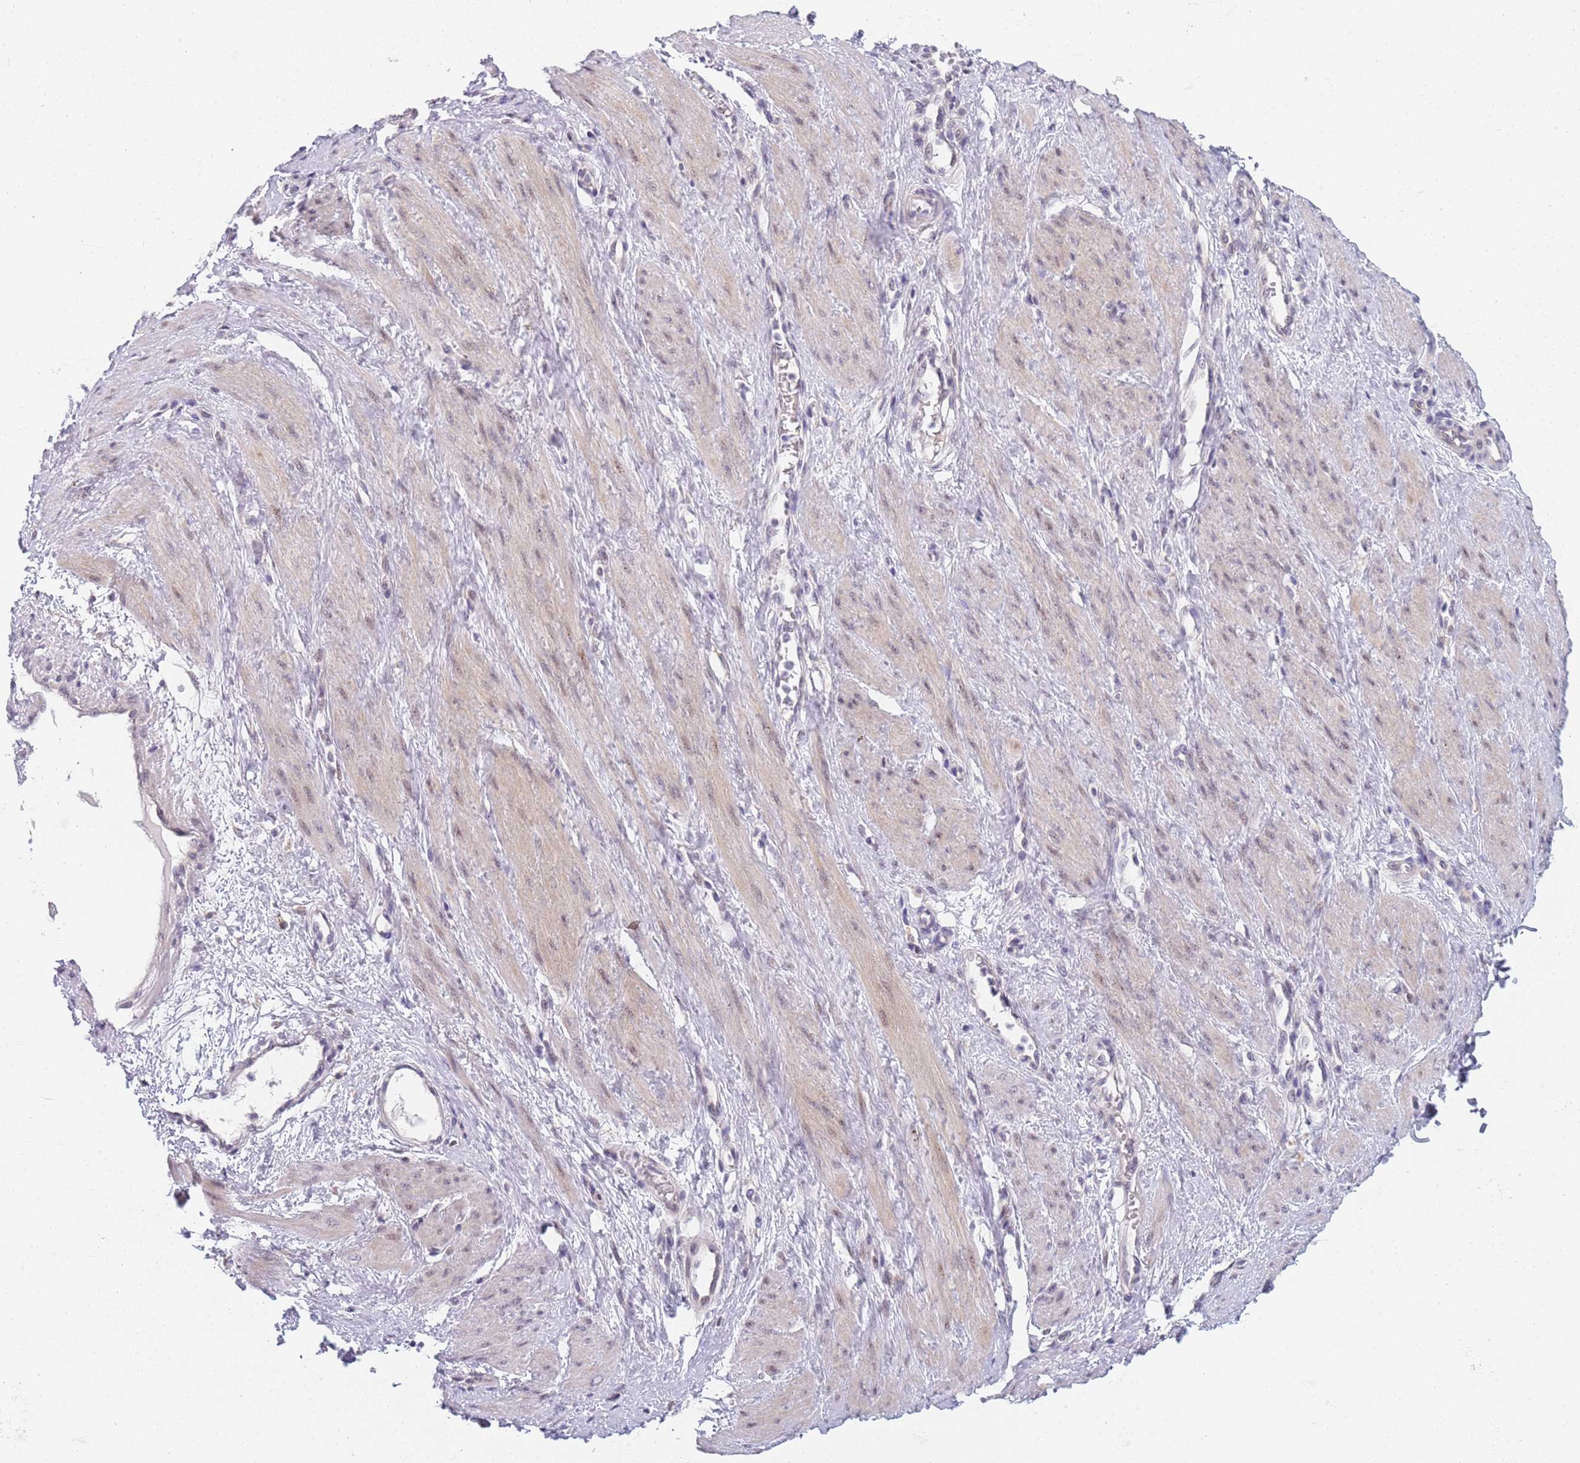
{"staining": {"intensity": "weak", "quantity": "<25%", "location": "nuclear"}, "tissue": "smooth muscle", "cell_type": "Smooth muscle cells", "image_type": "normal", "snomed": [{"axis": "morphology", "description": "Normal tissue, NOS"}, {"axis": "topography", "description": "Smooth muscle"}, {"axis": "topography", "description": "Uterus"}], "caption": "Human smooth muscle stained for a protein using IHC reveals no positivity in smooth muscle cells.", "gene": "PLCL2", "patient": {"sex": "female", "age": 39}}